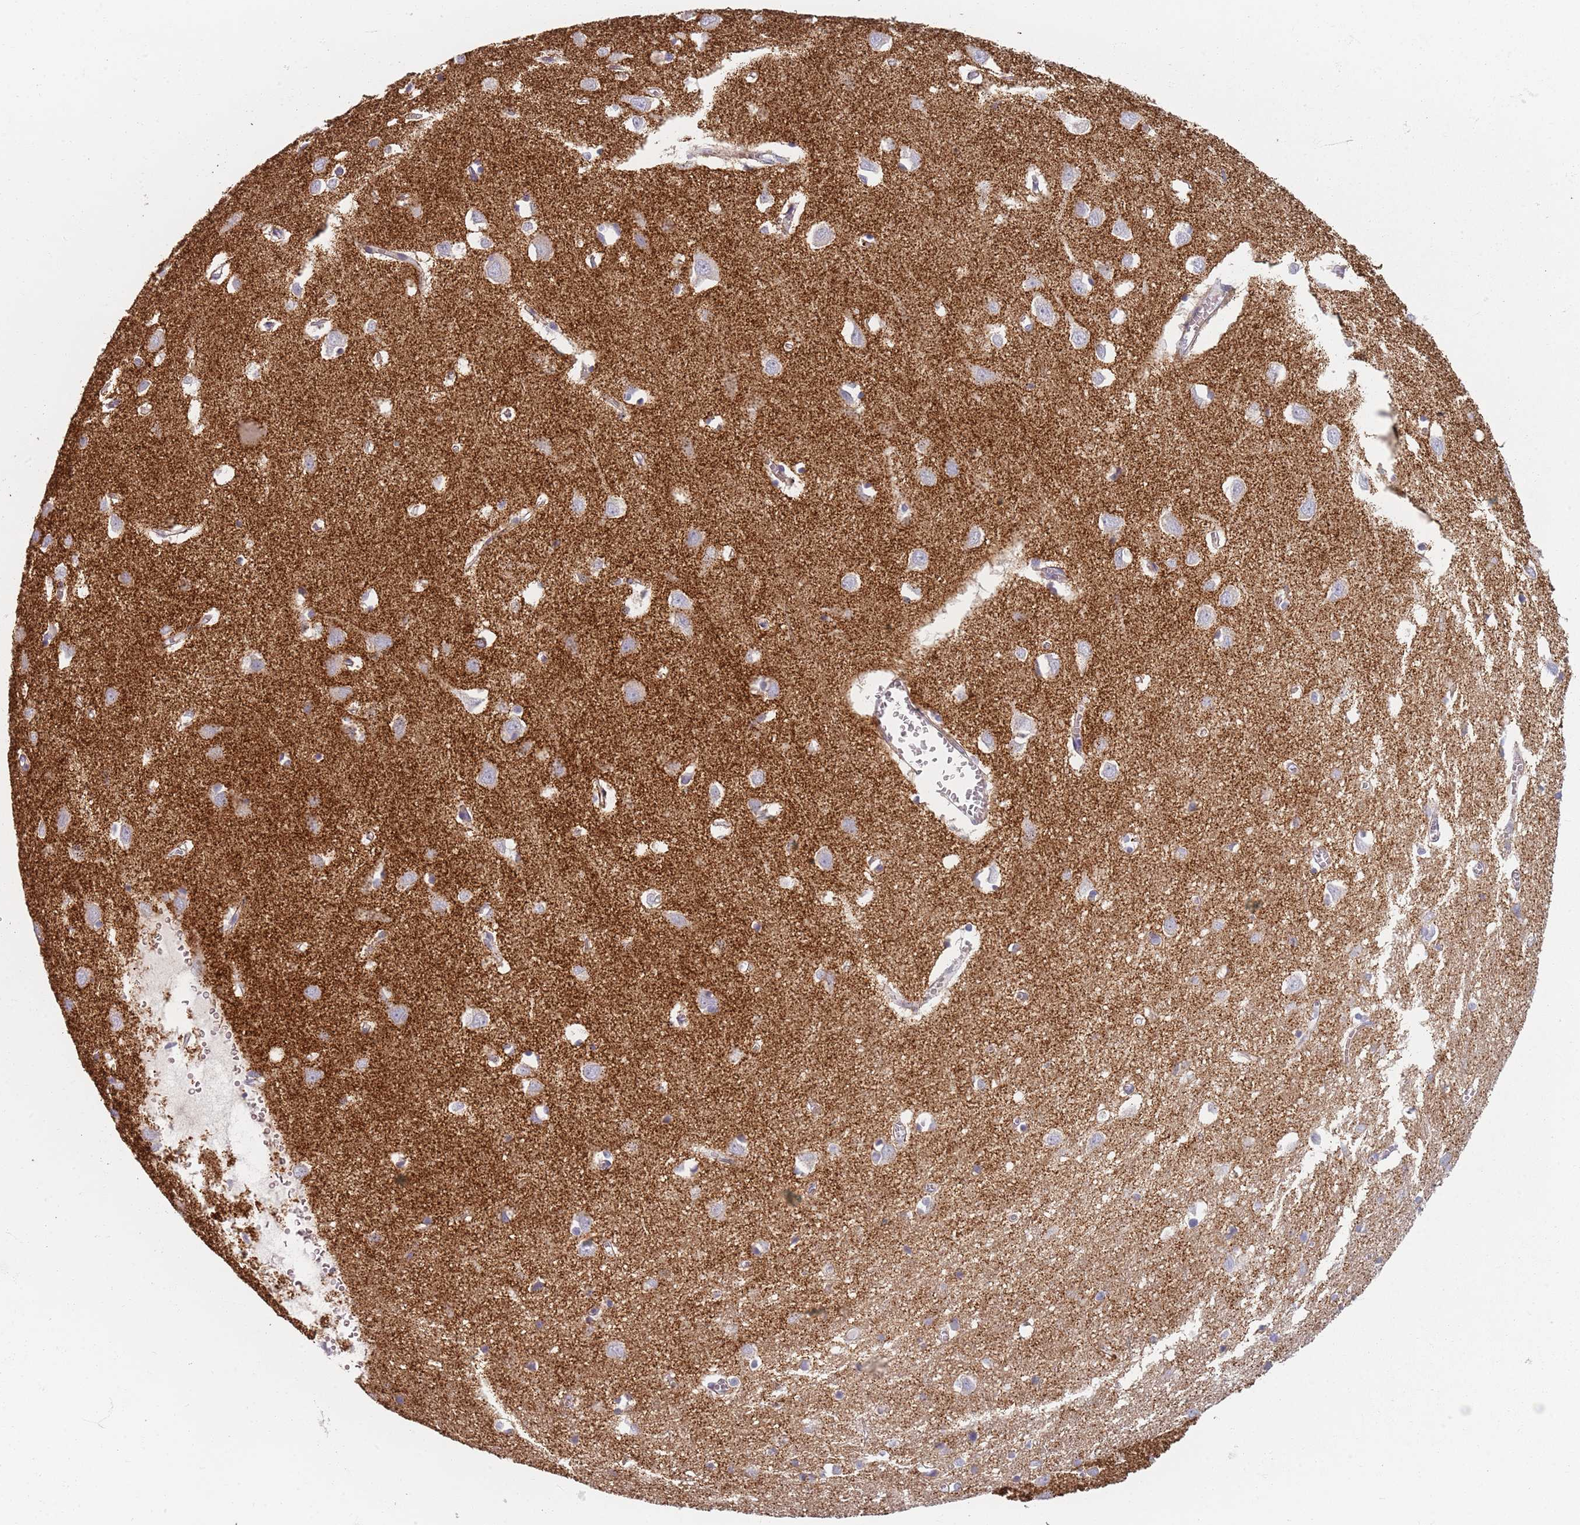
{"staining": {"intensity": "negative", "quantity": "none", "location": "none"}, "tissue": "cerebral cortex", "cell_type": "Endothelial cells", "image_type": "normal", "snomed": [{"axis": "morphology", "description": "Normal tissue, NOS"}, {"axis": "topography", "description": "Cerebral cortex"}], "caption": "This is an immunohistochemistry photomicrograph of normal cerebral cortex. There is no positivity in endothelial cells.", "gene": "SYNGR3", "patient": {"sex": "female", "age": 64}}